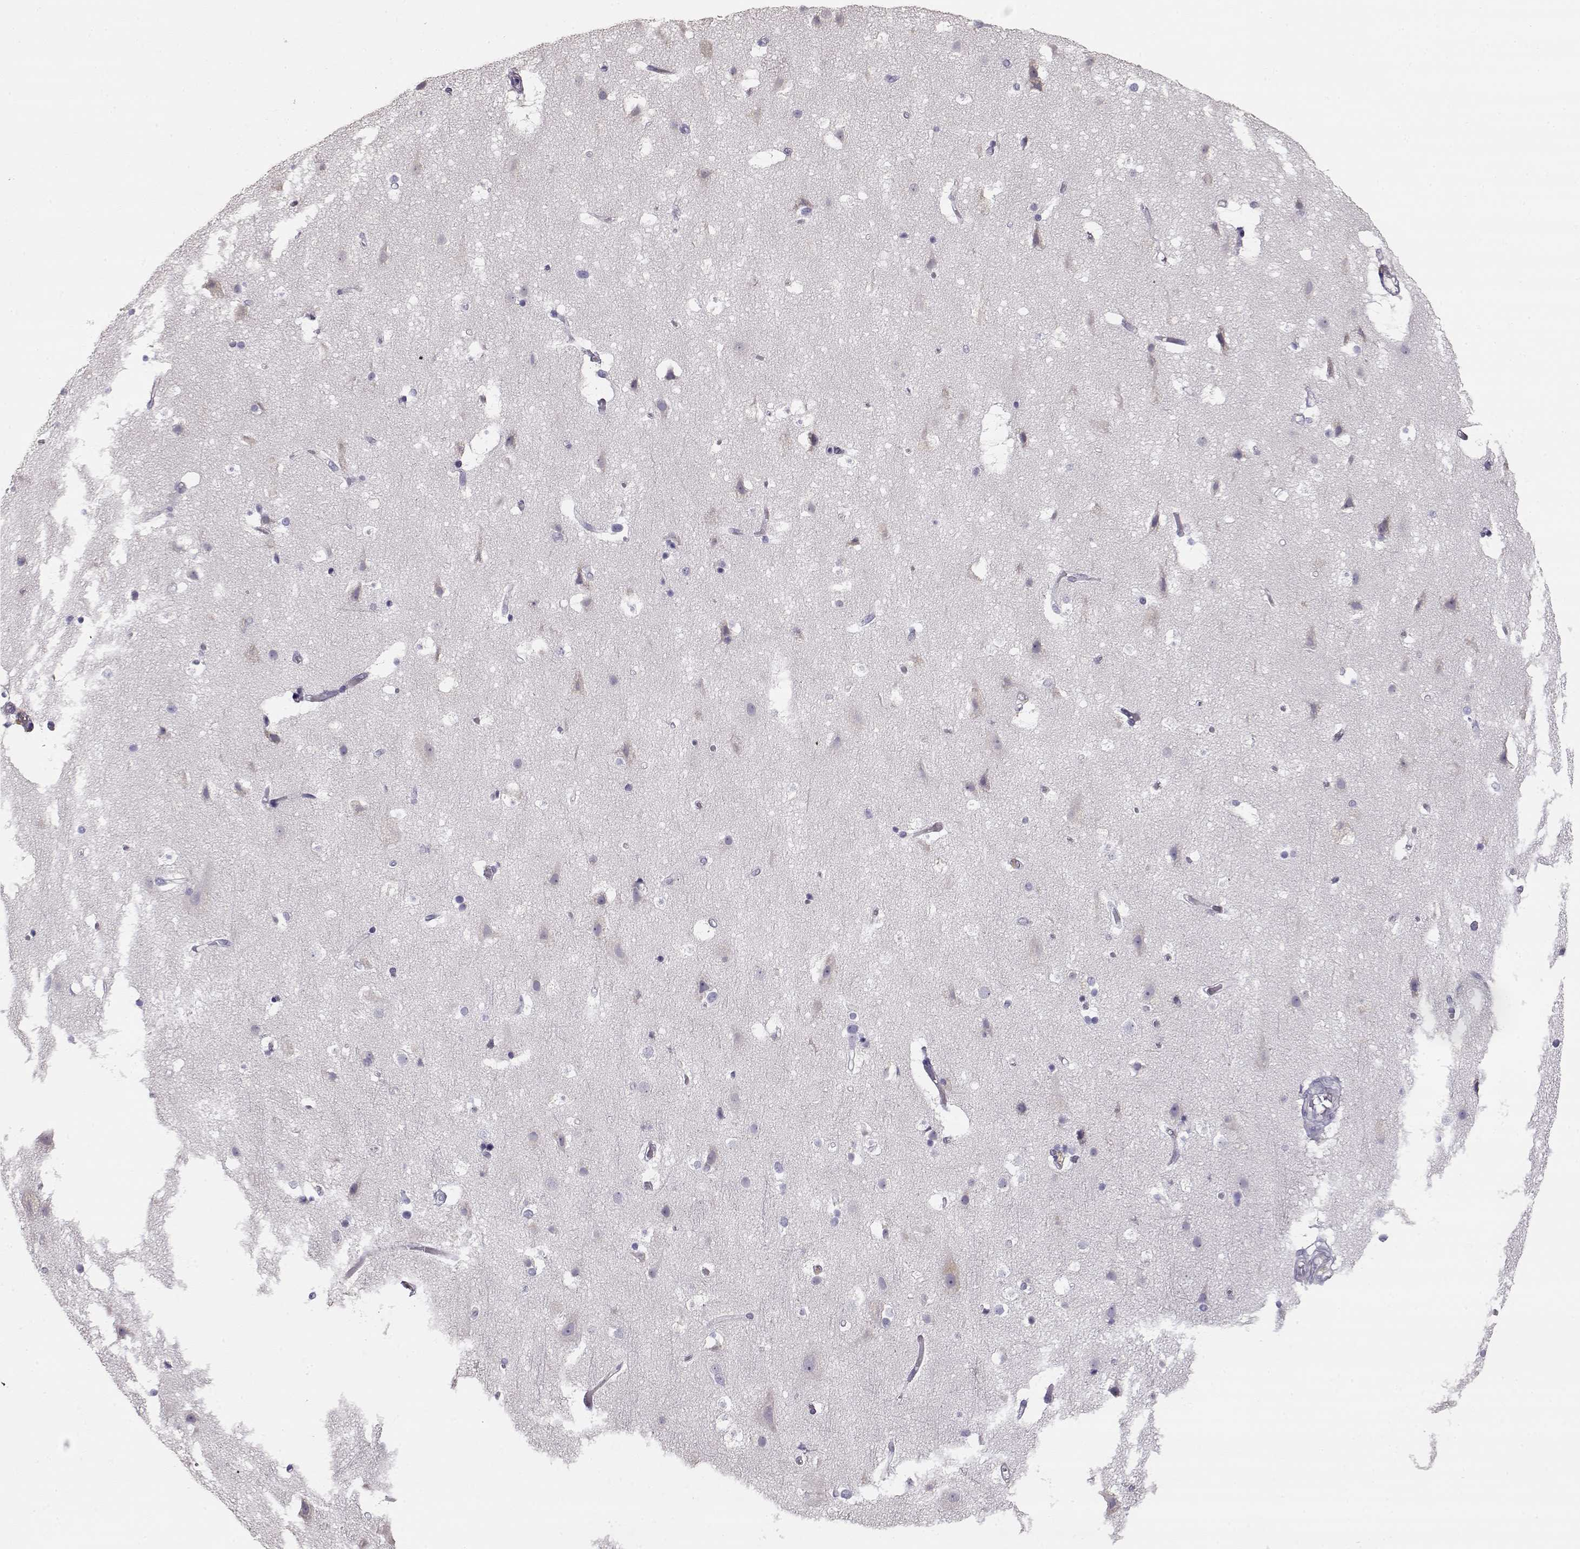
{"staining": {"intensity": "negative", "quantity": "none", "location": "none"}, "tissue": "cerebral cortex", "cell_type": "Endothelial cells", "image_type": "normal", "snomed": [{"axis": "morphology", "description": "Normal tissue, NOS"}, {"axis": "topography", "description": "Cerebral cortex"}], "caption": "DAB immunohistochemical staining of benign human cerebral cortex shows no significant staining in endothelial cells. Brightfield microscopy of immunohistochemistry stained with DAB (brown) and hematoxylin (blue), captured at high magnification.", "gene": "GLIPR1L2", "patient": {"sex": "female", "age": 52}}